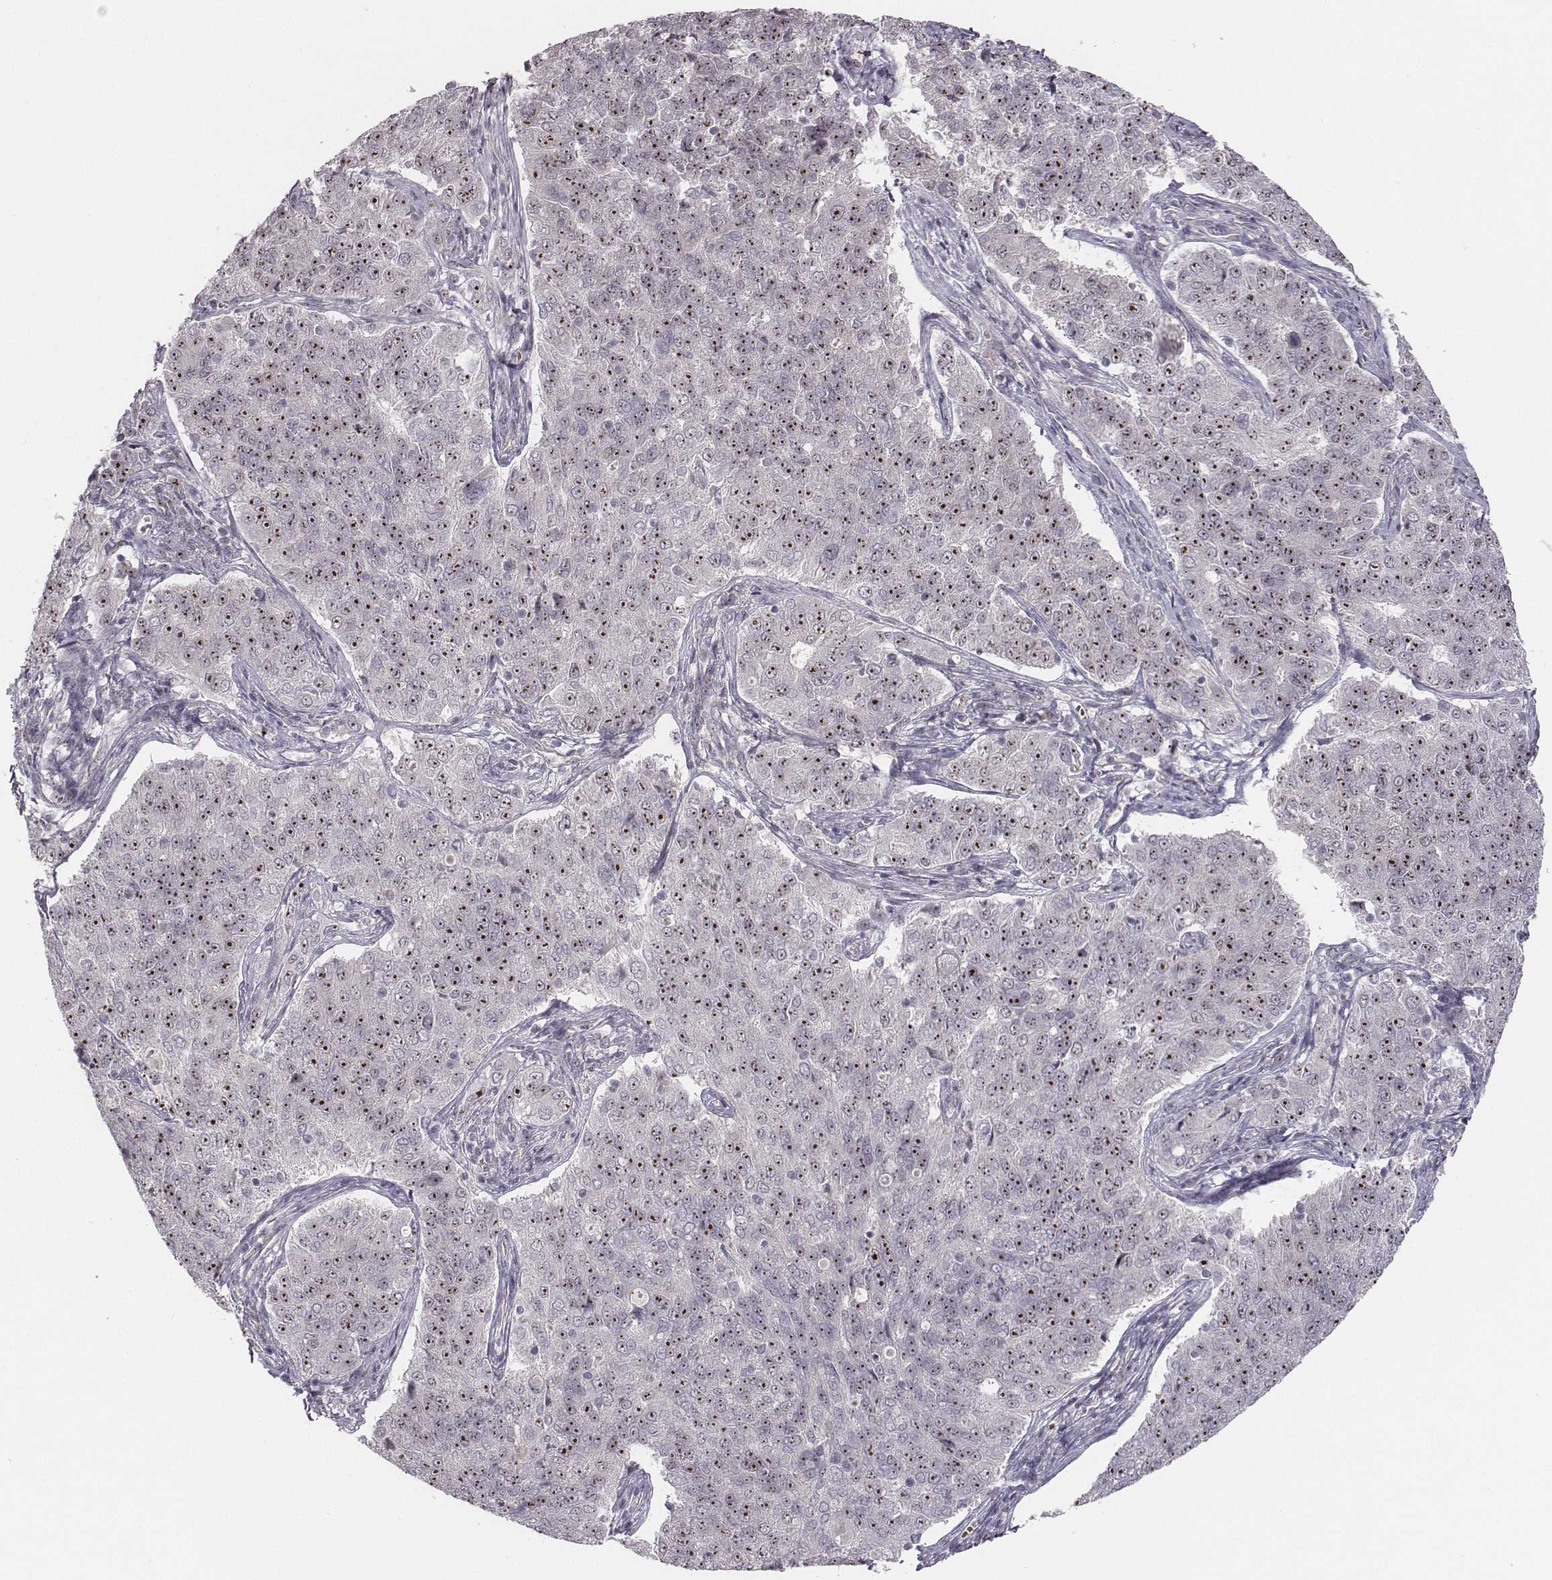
{"staining": {"intensity": "strong", "quantity": ">75%", "location": "nuclear"}, "tissue": "endometrial cancer", "cell_type": "Tumor cells", "image_type": "cancer", "snomed": [{"axis": "morphology", "description": "Adenocarcinoma, NOS"}, {"axis": "topography", "description": "Endometrium"}], "caption": "Immunohistochemical staining of human endometrial cancer exhibits strong nuclear protein expression in about >75% of tumor cells. (brown staining indicates protein expression, while blue staining denotes nuclei).", "gene": "NIFK", "patient": {"sex": "female", "age": 43}}